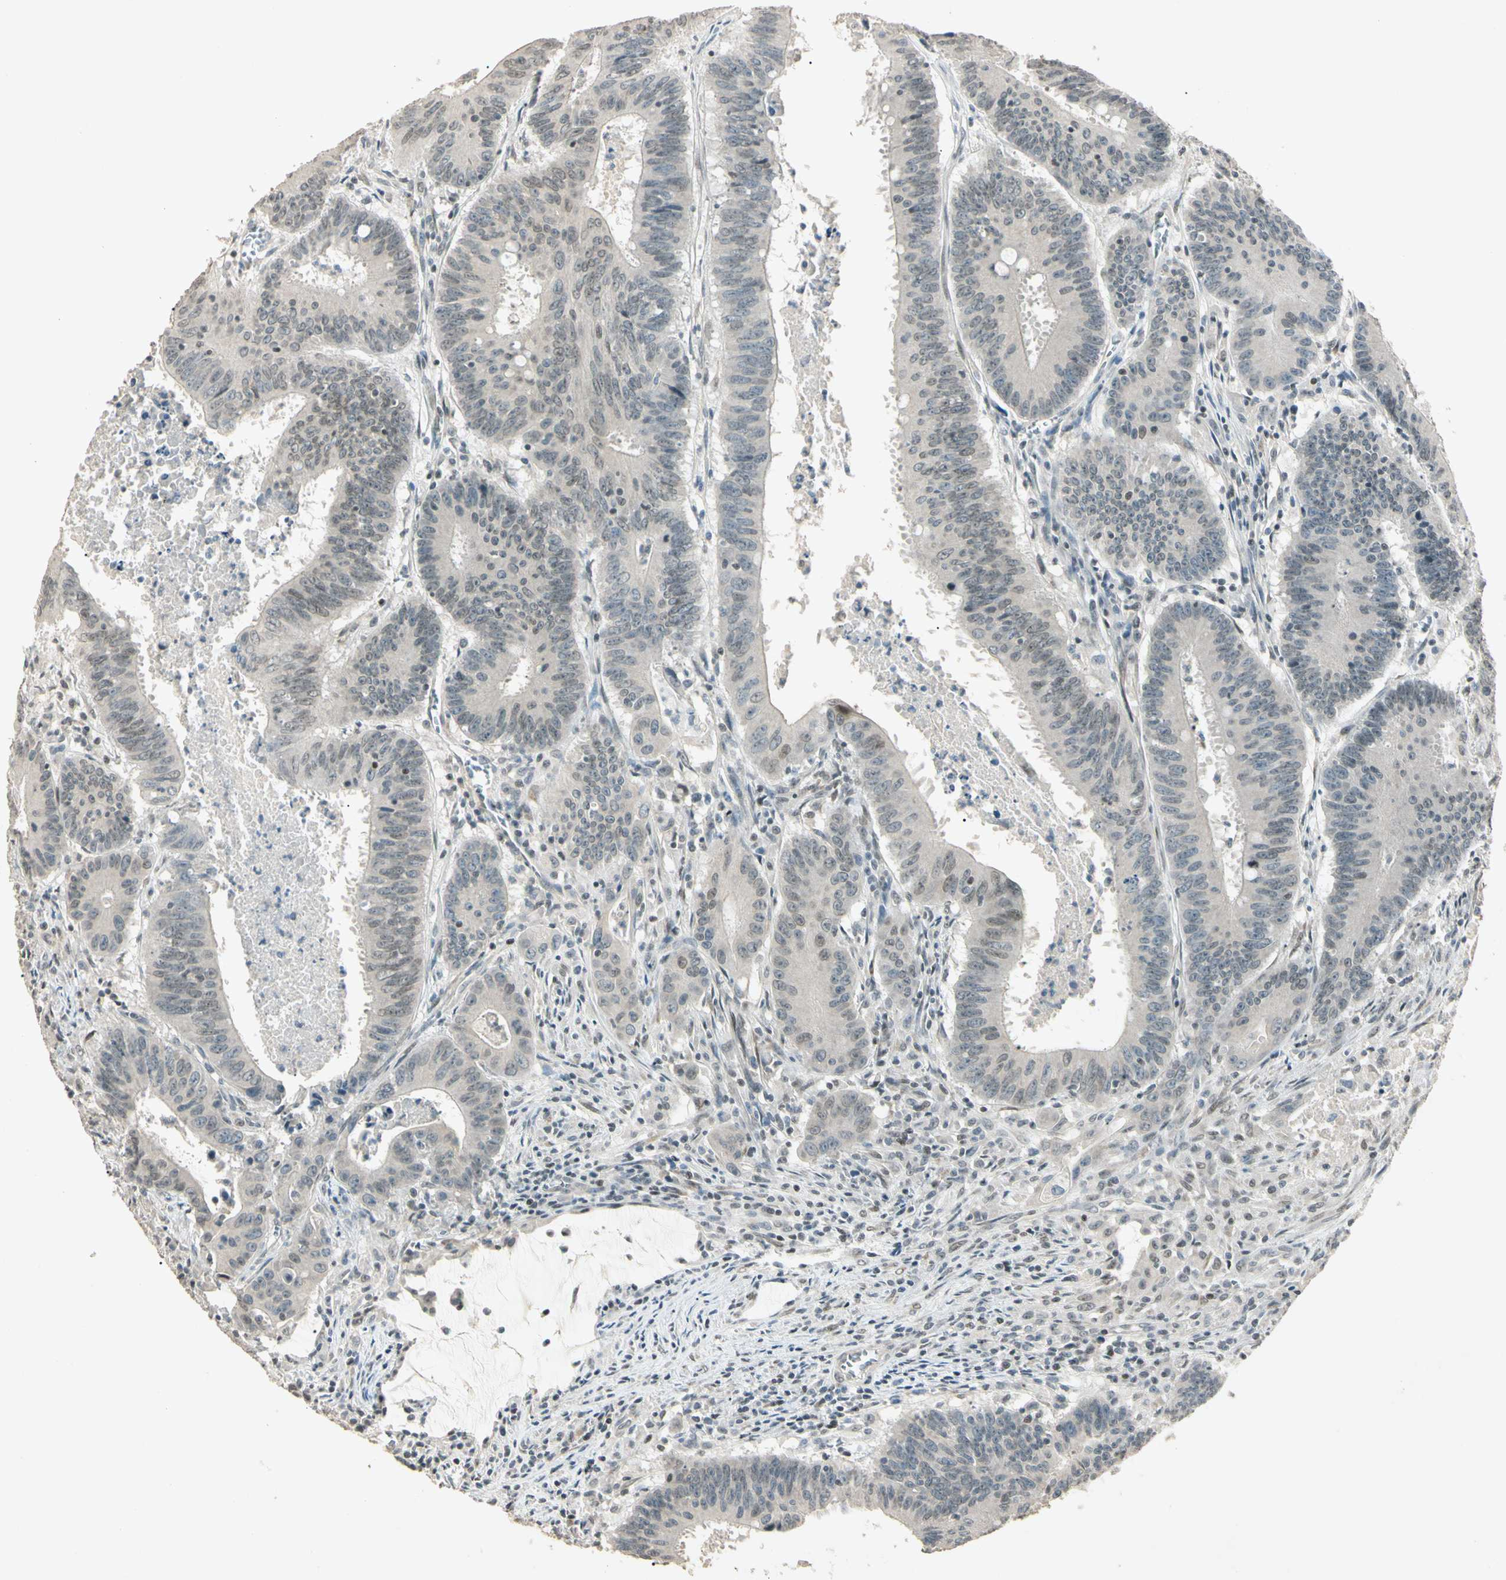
{"staining": {"intensity": "negative", "quantity": "none", "location": "none"}, "tissue": "colorectal cancer", "cell_type": "Tumor cells", "image_type": "cancer", "snomed": [{"axis": "morphology", "description": "Adenocarcinoma, NOS"}, {"axis": "topography", "description": "Colon"}], "caption": "Colorectal adenocarcinoma was stained to show a protein in brown. There is no significant positivity in tumor cells.", "gene": "ZBTB4", "patient": {"sex": "male", "age": 45}}